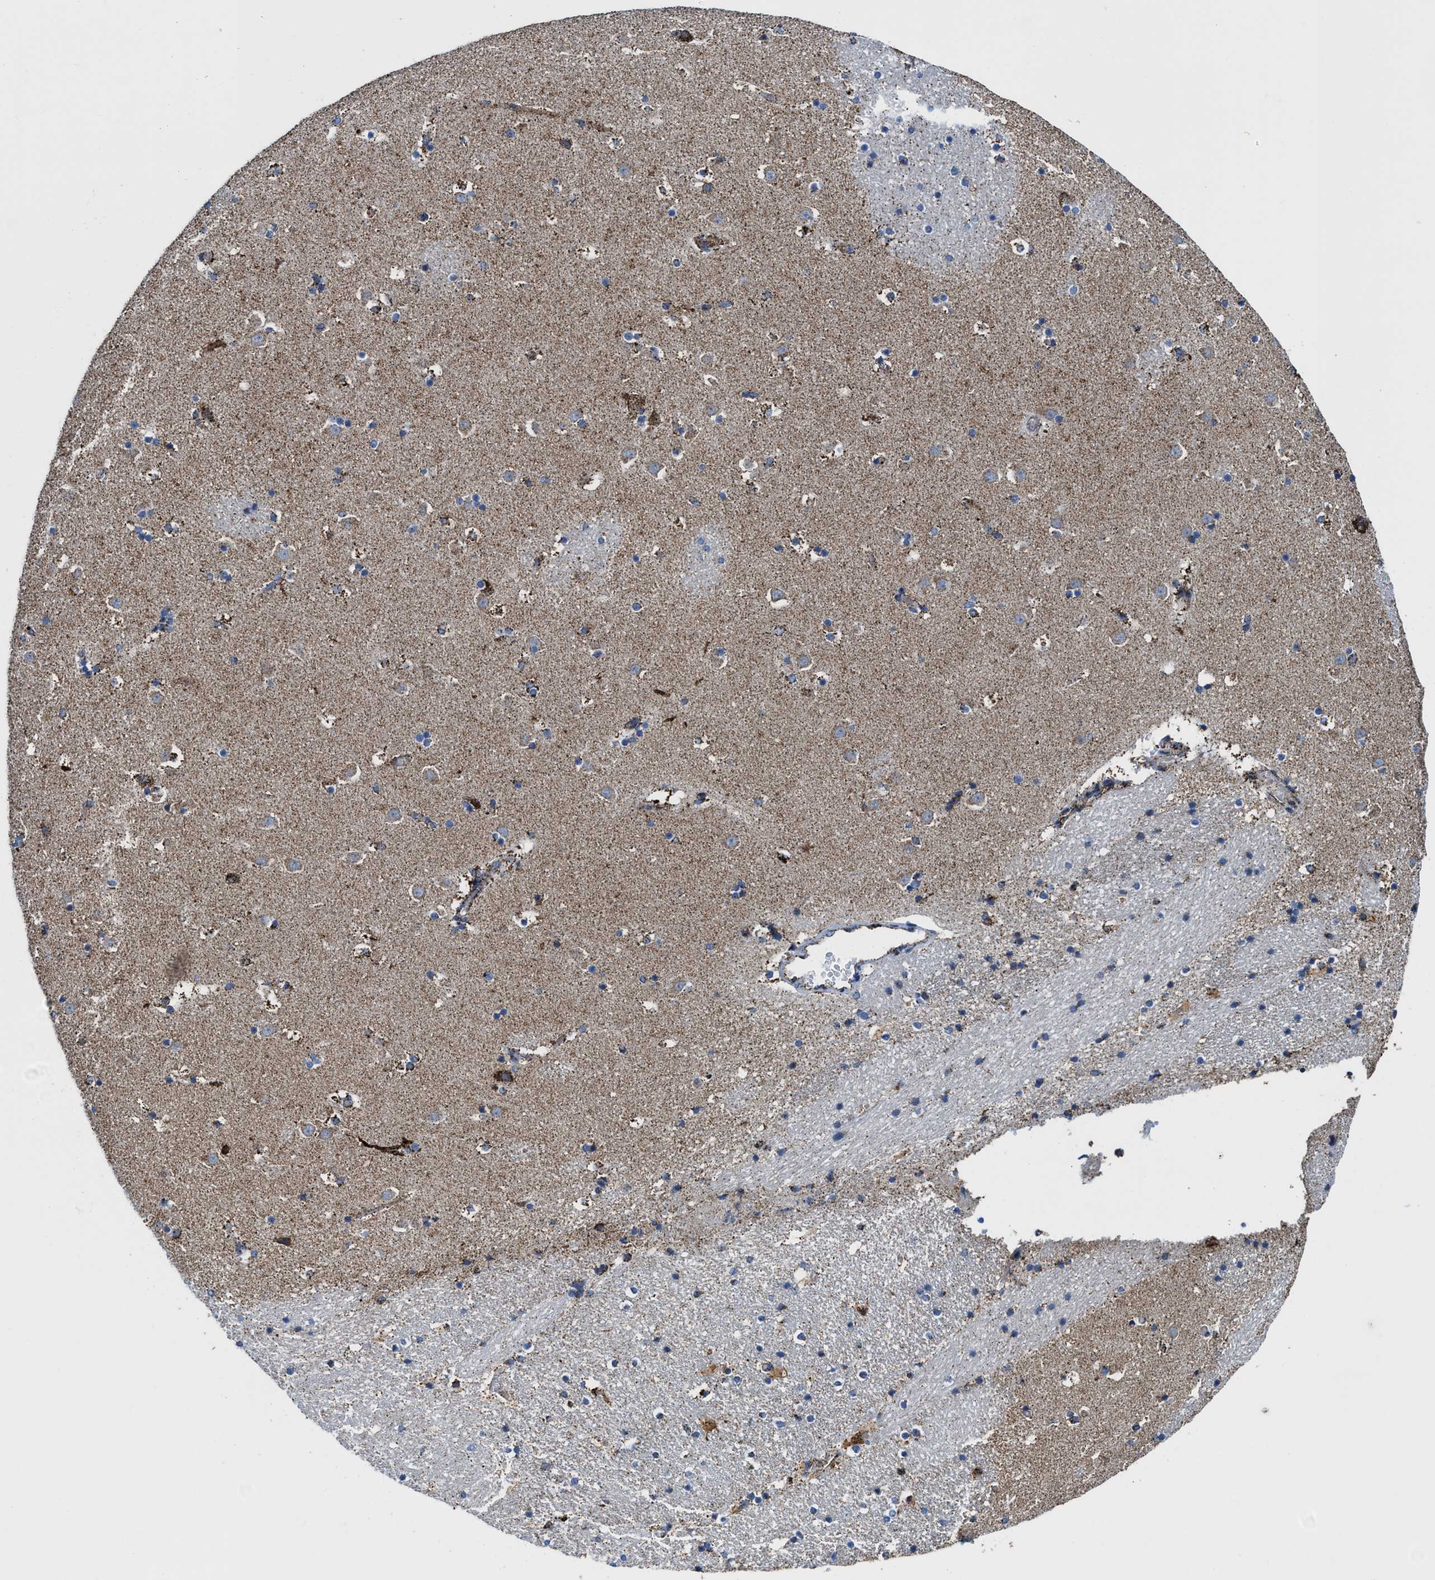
{"staining": {"intensity": "moderate", "quantity": "<25%", "location": "cytoplasmic/membranous"}, "tissue": "caudate", "cell_type": "Glial cells", "image_type": "normal", "snomed": [{"axis": "morphology", "description": "Normal tissue, NOS"}, {"axis": "topography", "description": "Lateral ventricle wall"}], "caption": "Human caudate stained with a brown dye shows moderate cytoplasmic/membranous positive positivity in about <25% of glial cells.", "gene": "ALDH1B1", "patient": {"sex": "male", "age": 45}}